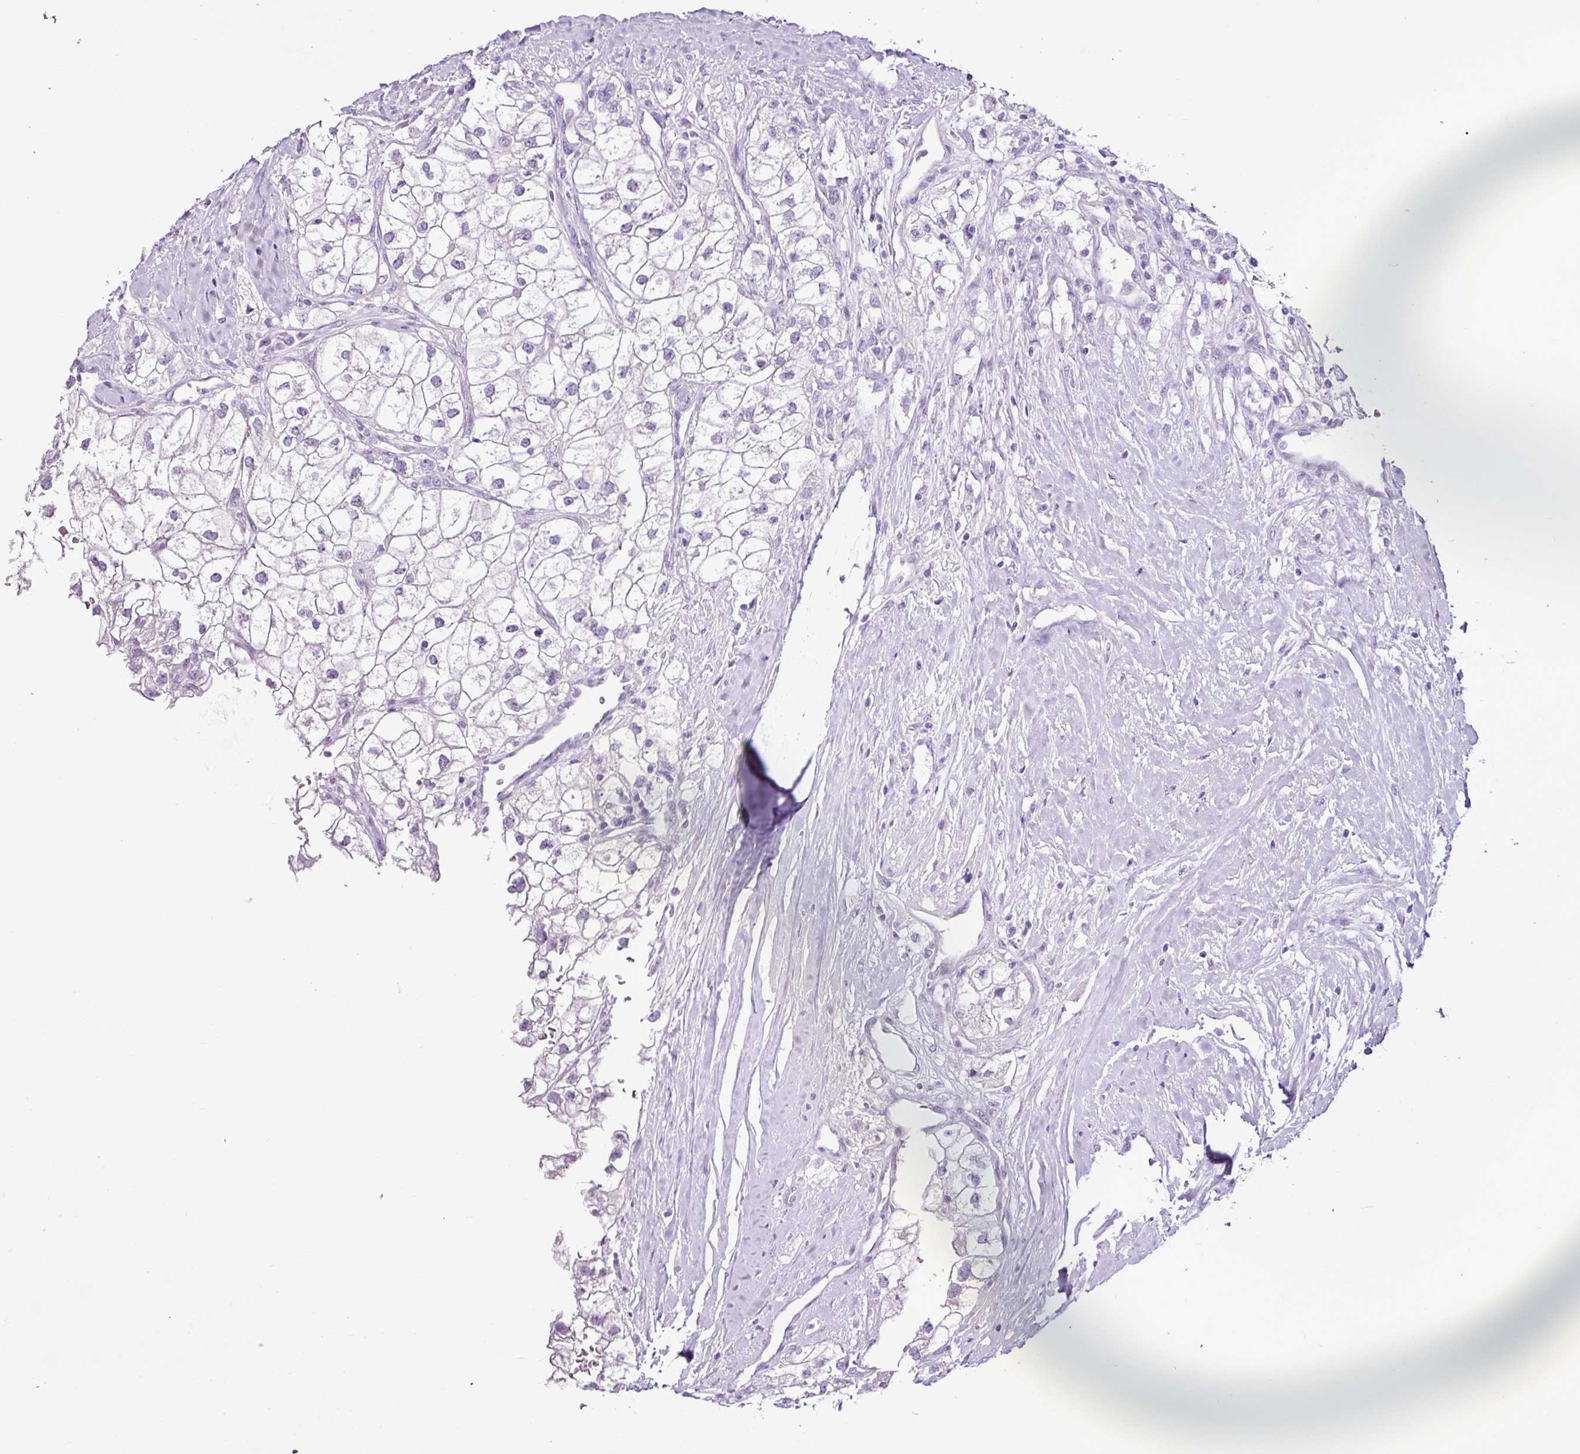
{"staining": {"intensity": "negative", "quantity": "none", "location": "none"}, "tissue": "renal cancer", "cell_type": "Tumor cells", "image_type": "cancer", "snomed": [{"axis": "morphology", "description": "Adenocarcinoma, NOS"}, {"axis": "topography", "description": "Kidney"}], "caption": "Tumor cells are negative for protein expression in human renal adenocarcinoma. (DAB (3,3'-diaminobenzidine) immunohistochemistry, high magnification).", "gene": "PGR", "patient": {"sex": "male", "age": 59}}